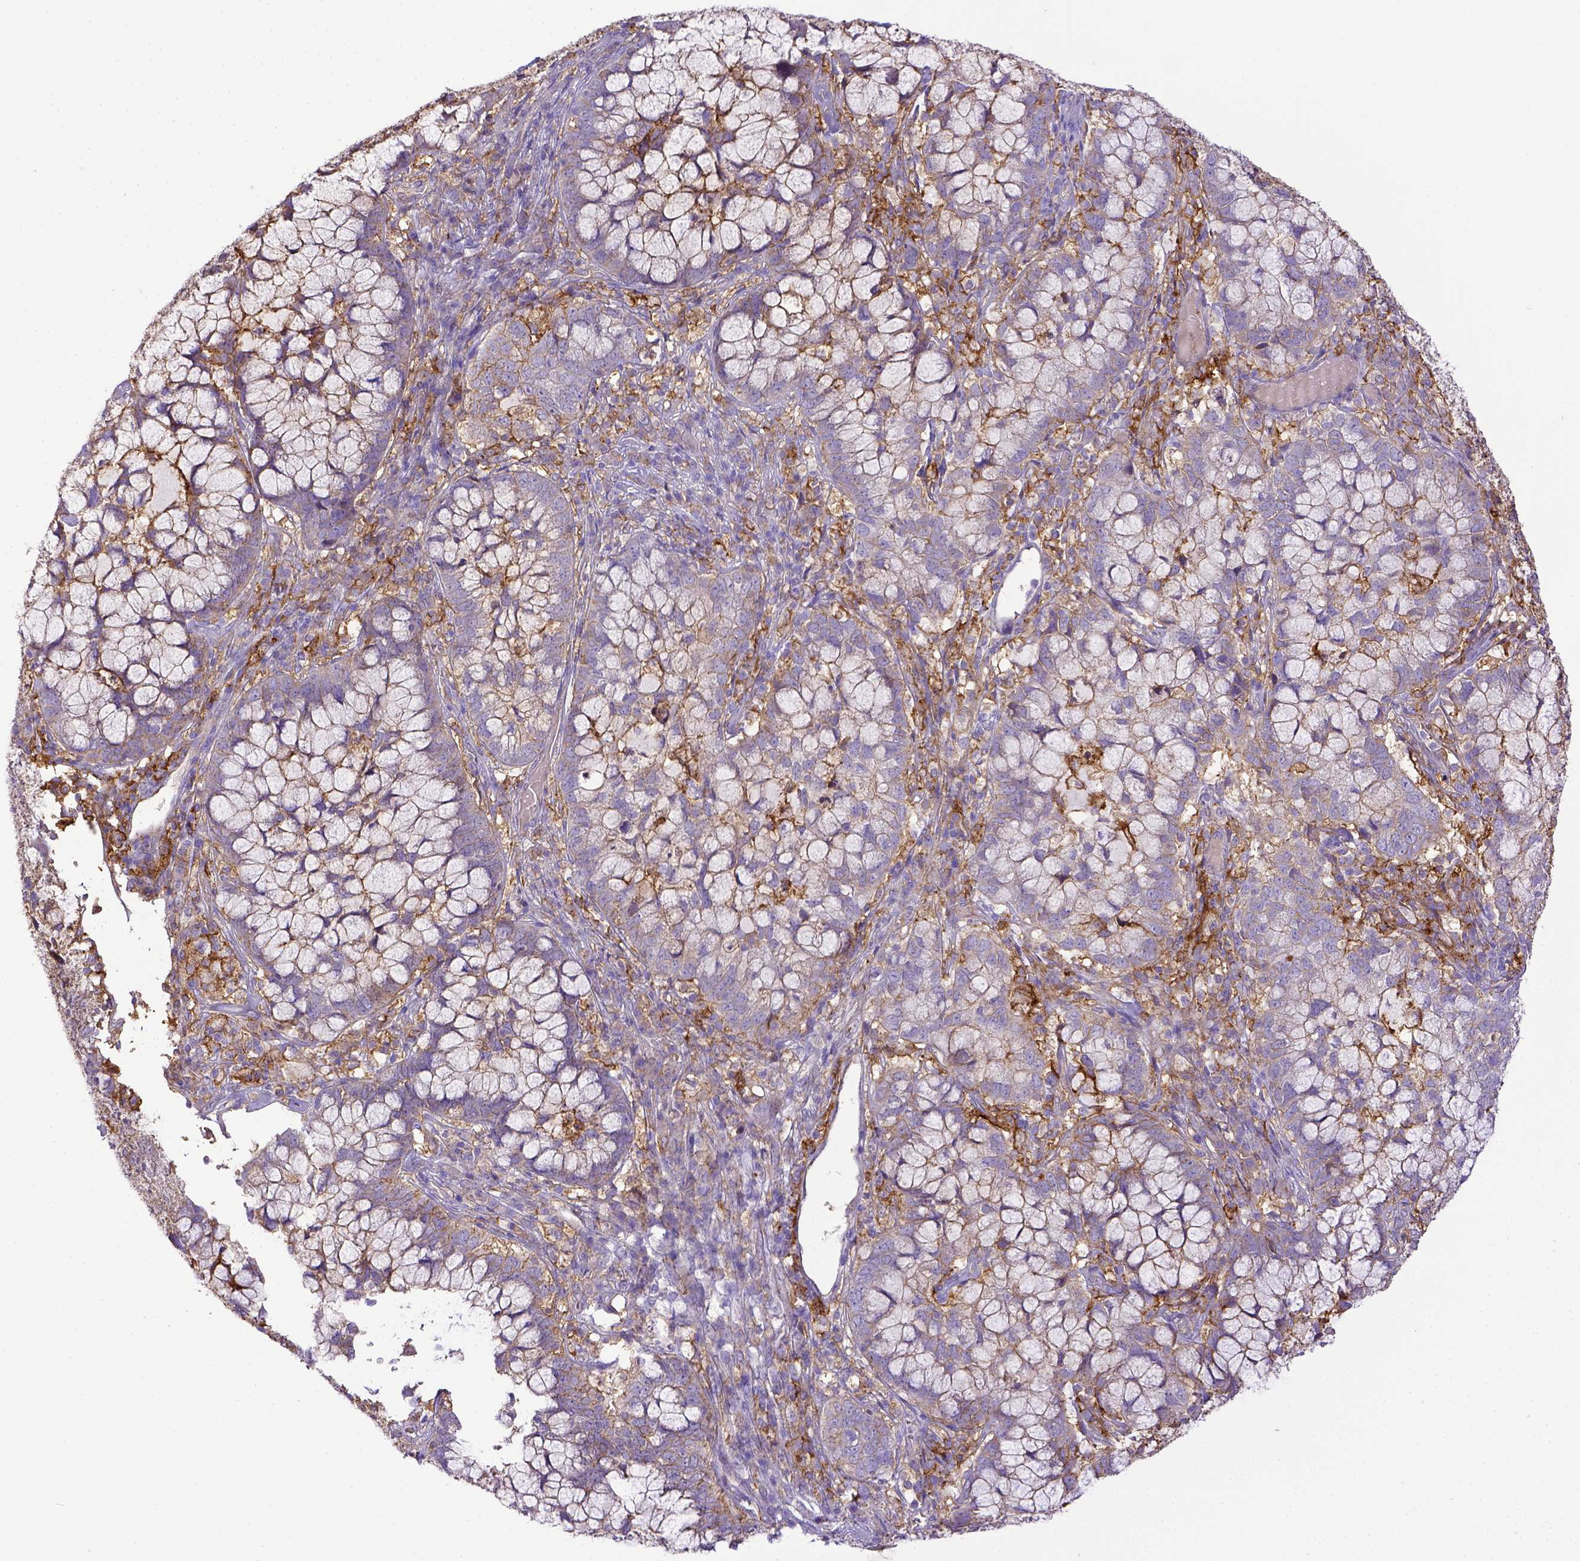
{"staining": {"intensity": "weak", "quantity": "<25%", "location": "cytoplasmic/membranous"}, "tissue": "cervical cancer", "cell_type": "Tumor cells", "image_type": "cancer", "snomed": [{"axis": "morphology", "description": "Adenocarcinoma, NOS"}, {"axis": "topography", "description": "Cervix"}], "caption": "Immunohistochemistry of human cervical cancer (adenocarcinoma) reveals no staining in tumor cells. Brightfield microscopy of immunohistochemistry (IHC) stained with DAB (brown) and hematoxylin (blue), captured at high magnification.", "gene": "CD40", "patient": {"sex": "female", "age": 40}}